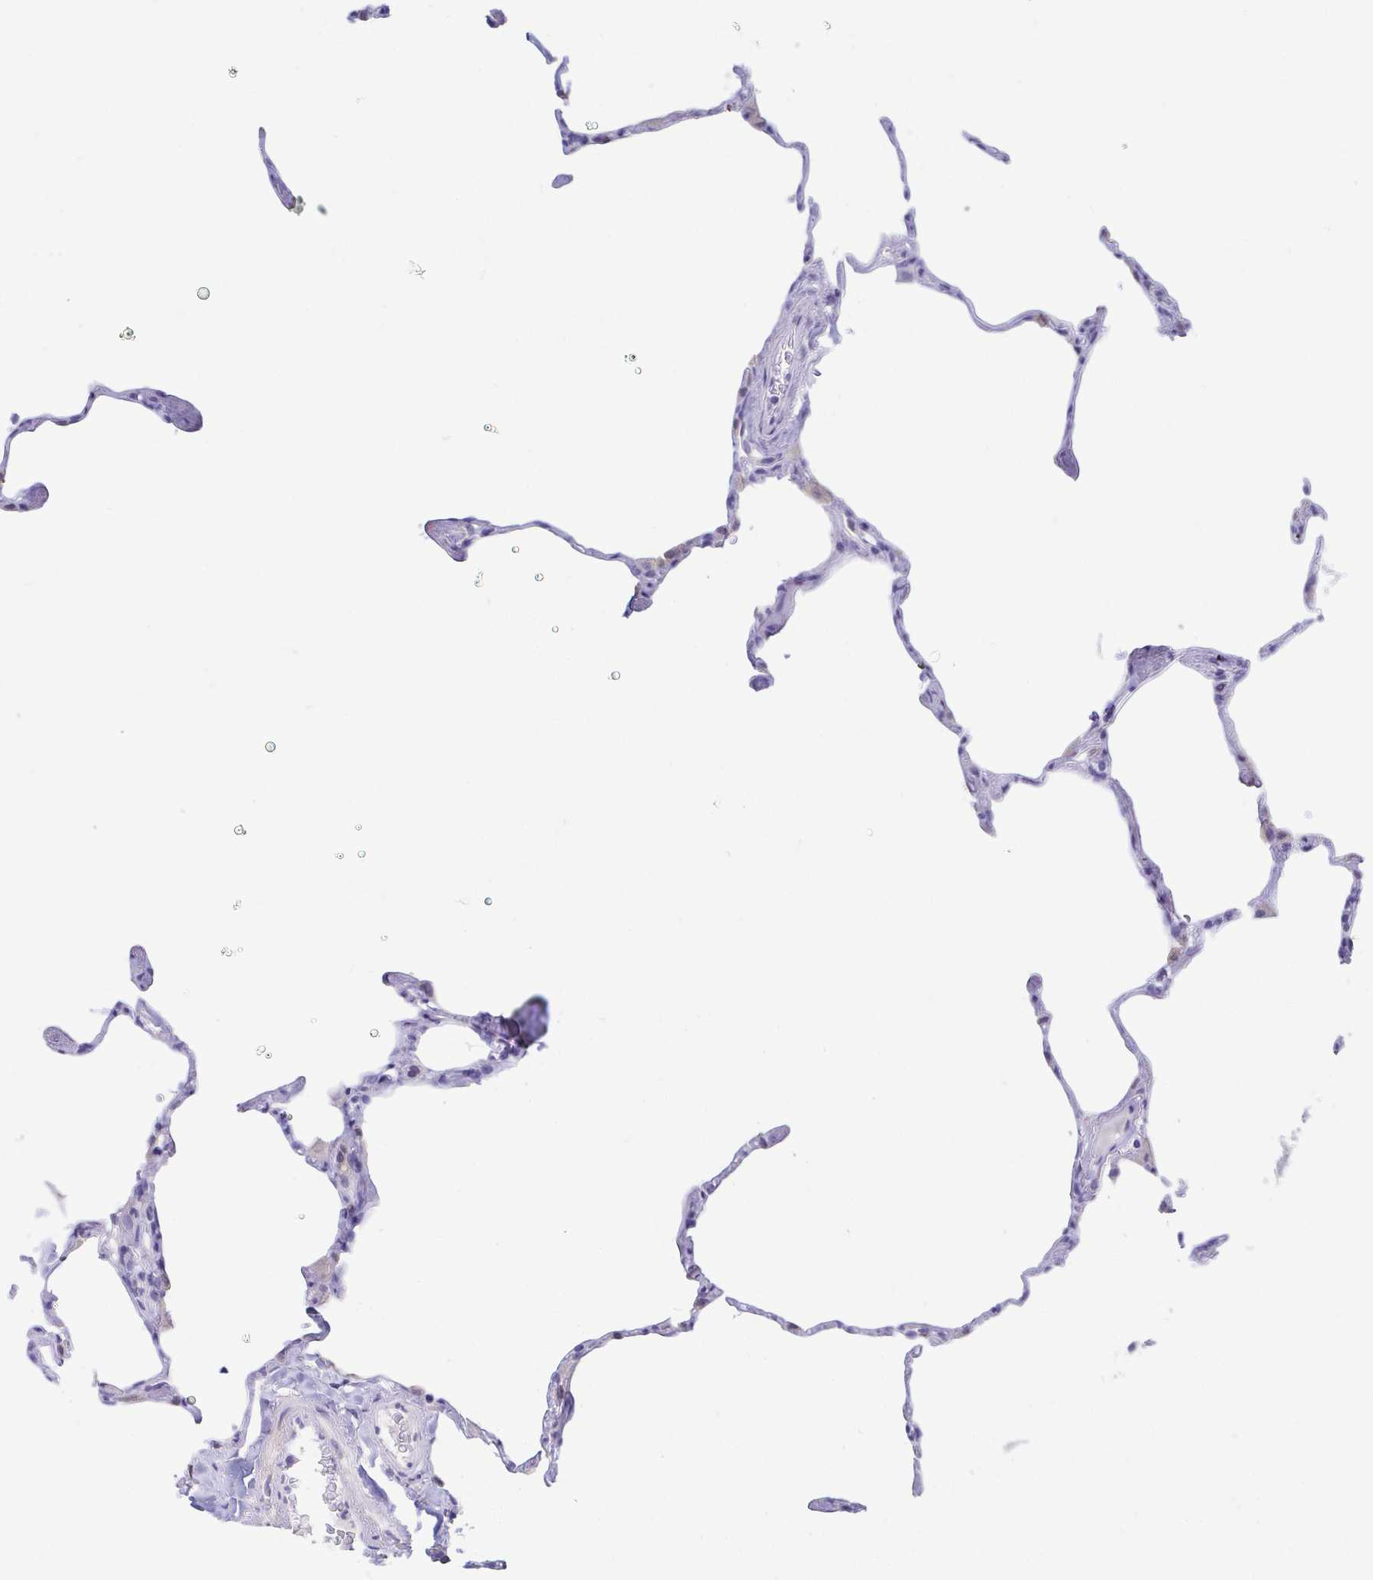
{"staining": {"intensity": "negative", "quantity": "none", "location": "none"}, "tissue": "lung", "cell_type": "Alveolar cells", "image_type": "normal", "snomed": [{"axis": "morphology", "description": "Normal tissue, NOS"}, {"axis": "topography", "description": "Lung"}], "caption": "This is a histopathology image of immunohistochemistry staining of unremarkable lung, which shows no positivity in alveolar cells.", "gene": "FABP3", "patient": {"sex": "male", "age": 65}}